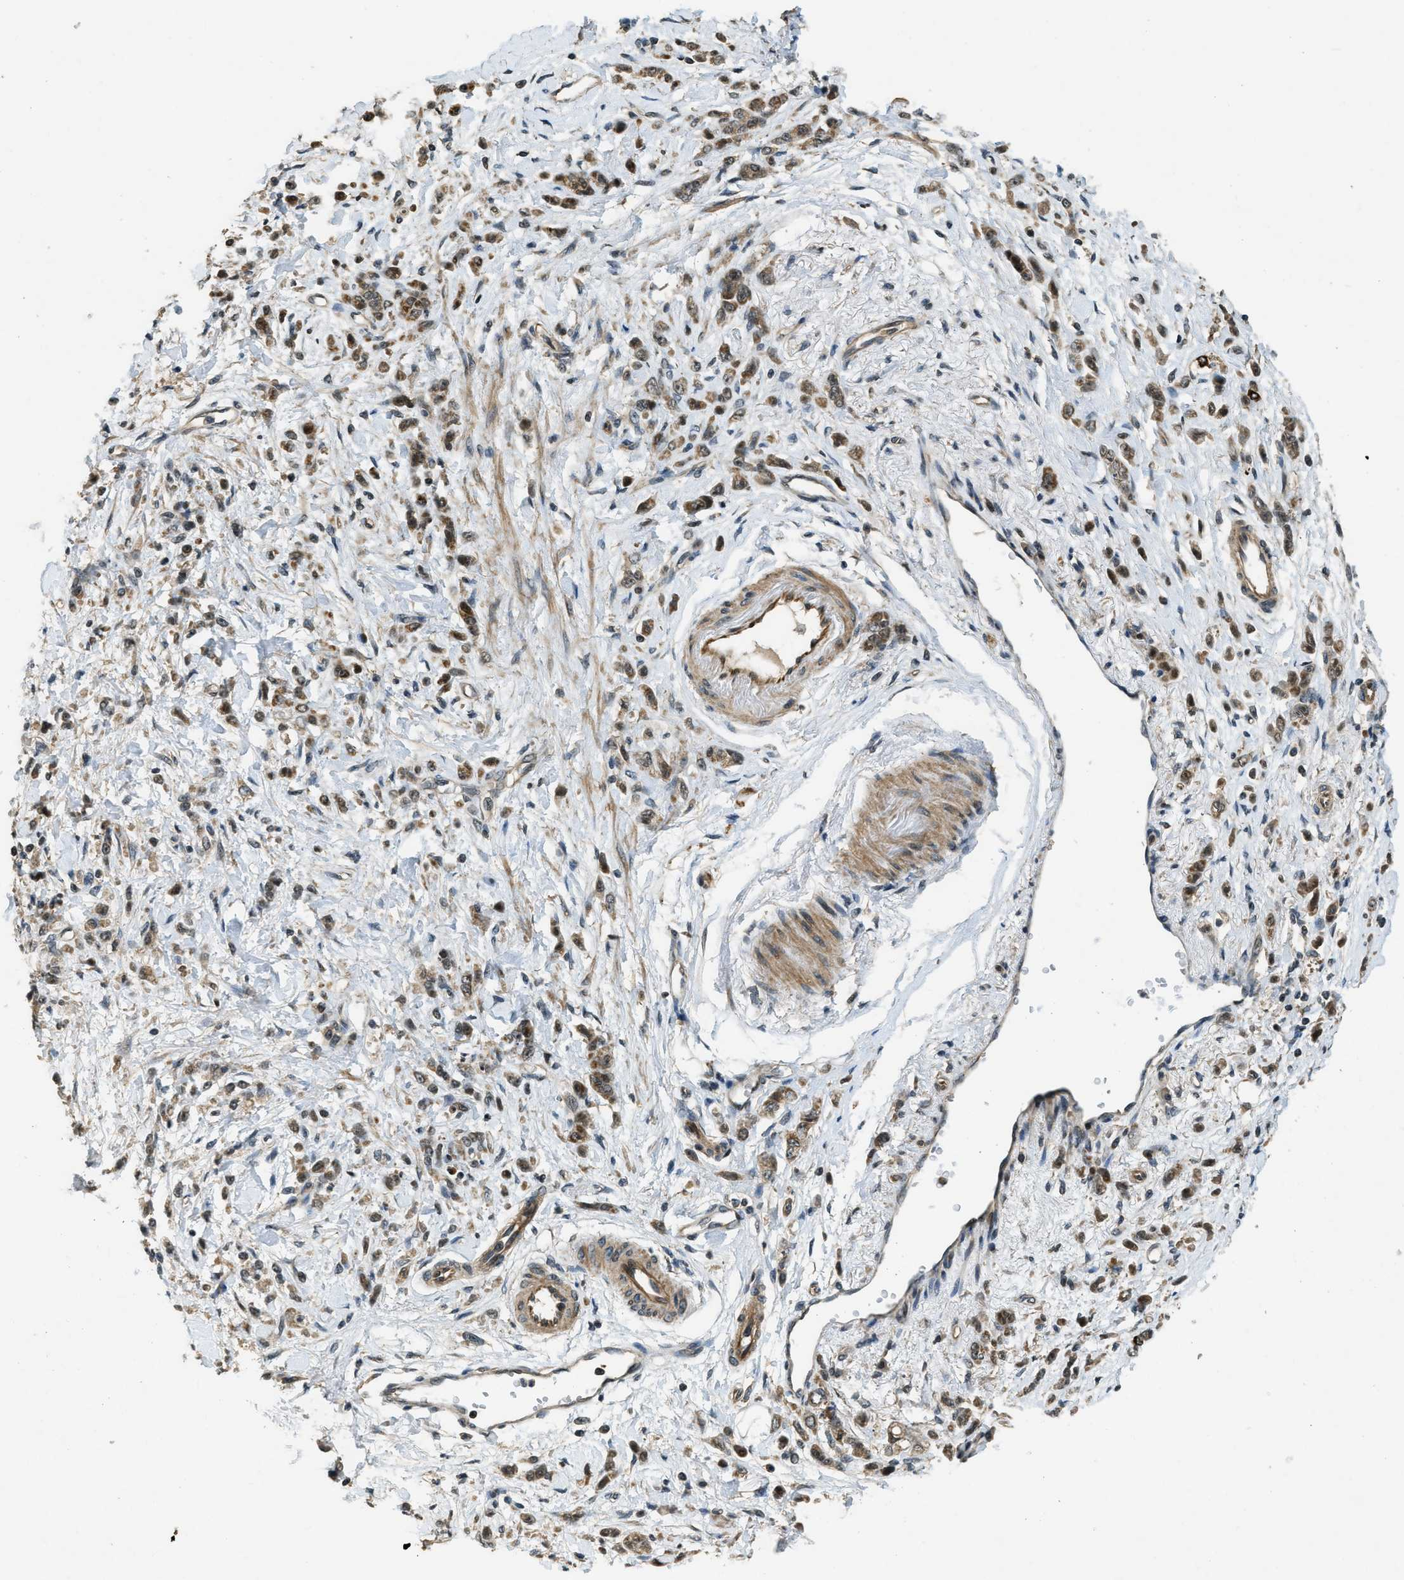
{"staining": {"intensity": "moderate", "quantity": ">75%", "location": "cytoplasmic/membranous"}, "tissue": "stomach cancer", "cell_type": "Tumor cells", "image_type": "cancer", "snomed": [{"axis": "morphology", "description": "Normal tissue, NOS"}, {"axis": "morphology", "description": "Adenocarcinoma, NOS"}, {"axis": "topography", "description": "Stomach"}], "caption": "A photomicrograph showing moderate cytoplasmic/membranous staining in approximately >75% of tumor cells in stomach cancer (adenocarcinoma), as visualized by brown immunohistochemical staining.", "gene": "MED21", "patient": {"sex": "male", "age": 82}}